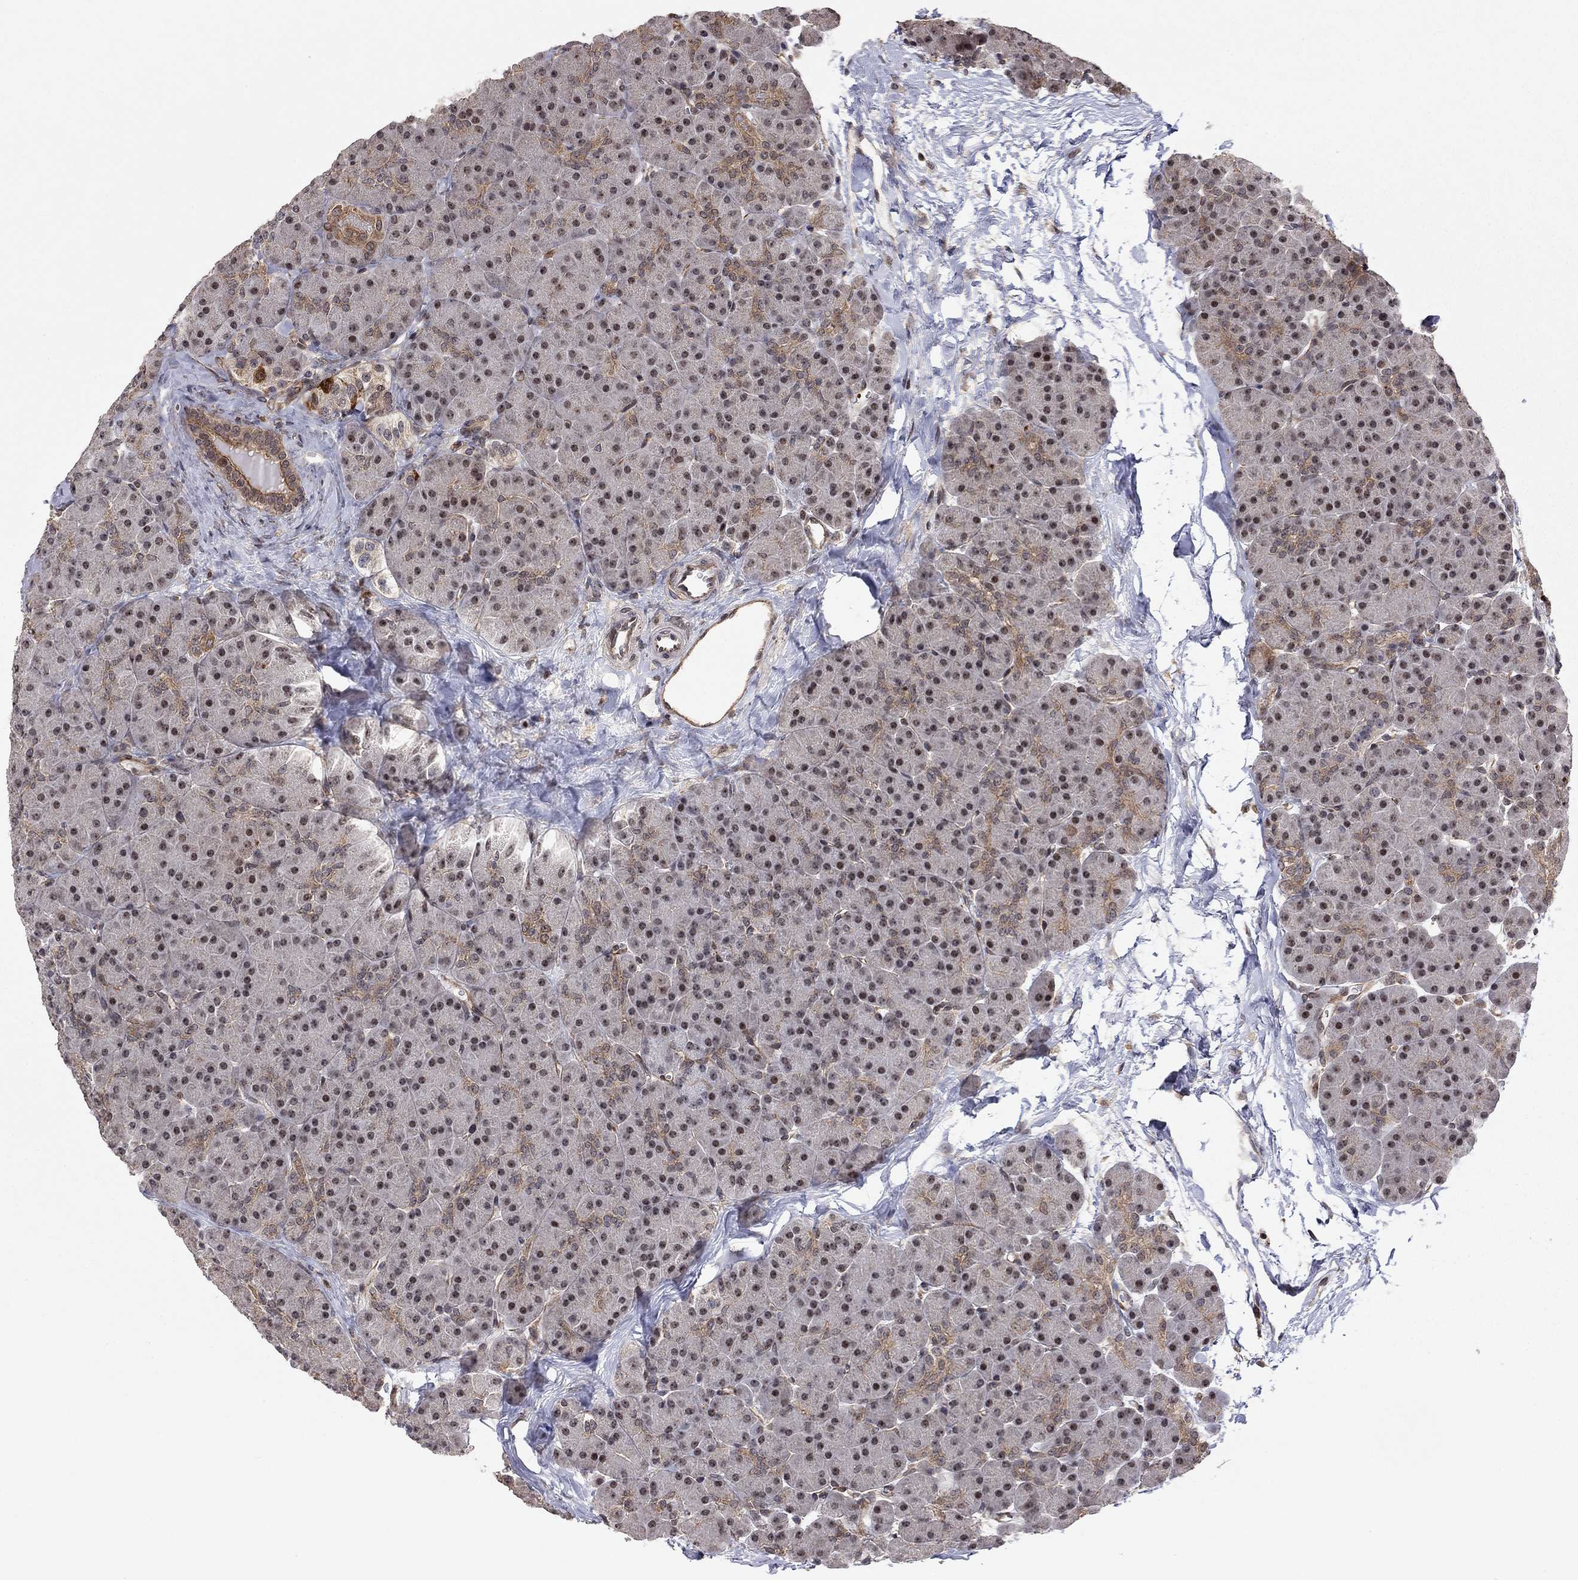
{"staining": {"intensity": "moderate", "quantity": "<25%", "location": "cytoplasmic/membranous"}, "tissue": "pancreas", "cell_type": "Exocrine glandular cells", "image_type": "normal", "snomed": [{"axis": "morphology", "description": "Normal tissue, NOS"}, {"axis": "topography", "description": "Pancreas"}], "caption": "Protein staining of normal pancreas exhibits moderate cytoplasmic/membranous positivity in about <25% of exocrine glandular cells. The protein of interest is shown in brown color, while the nuclei are stained blue.", "gene": "TDP1", "patient": {"sex": "female", "age": 44}}